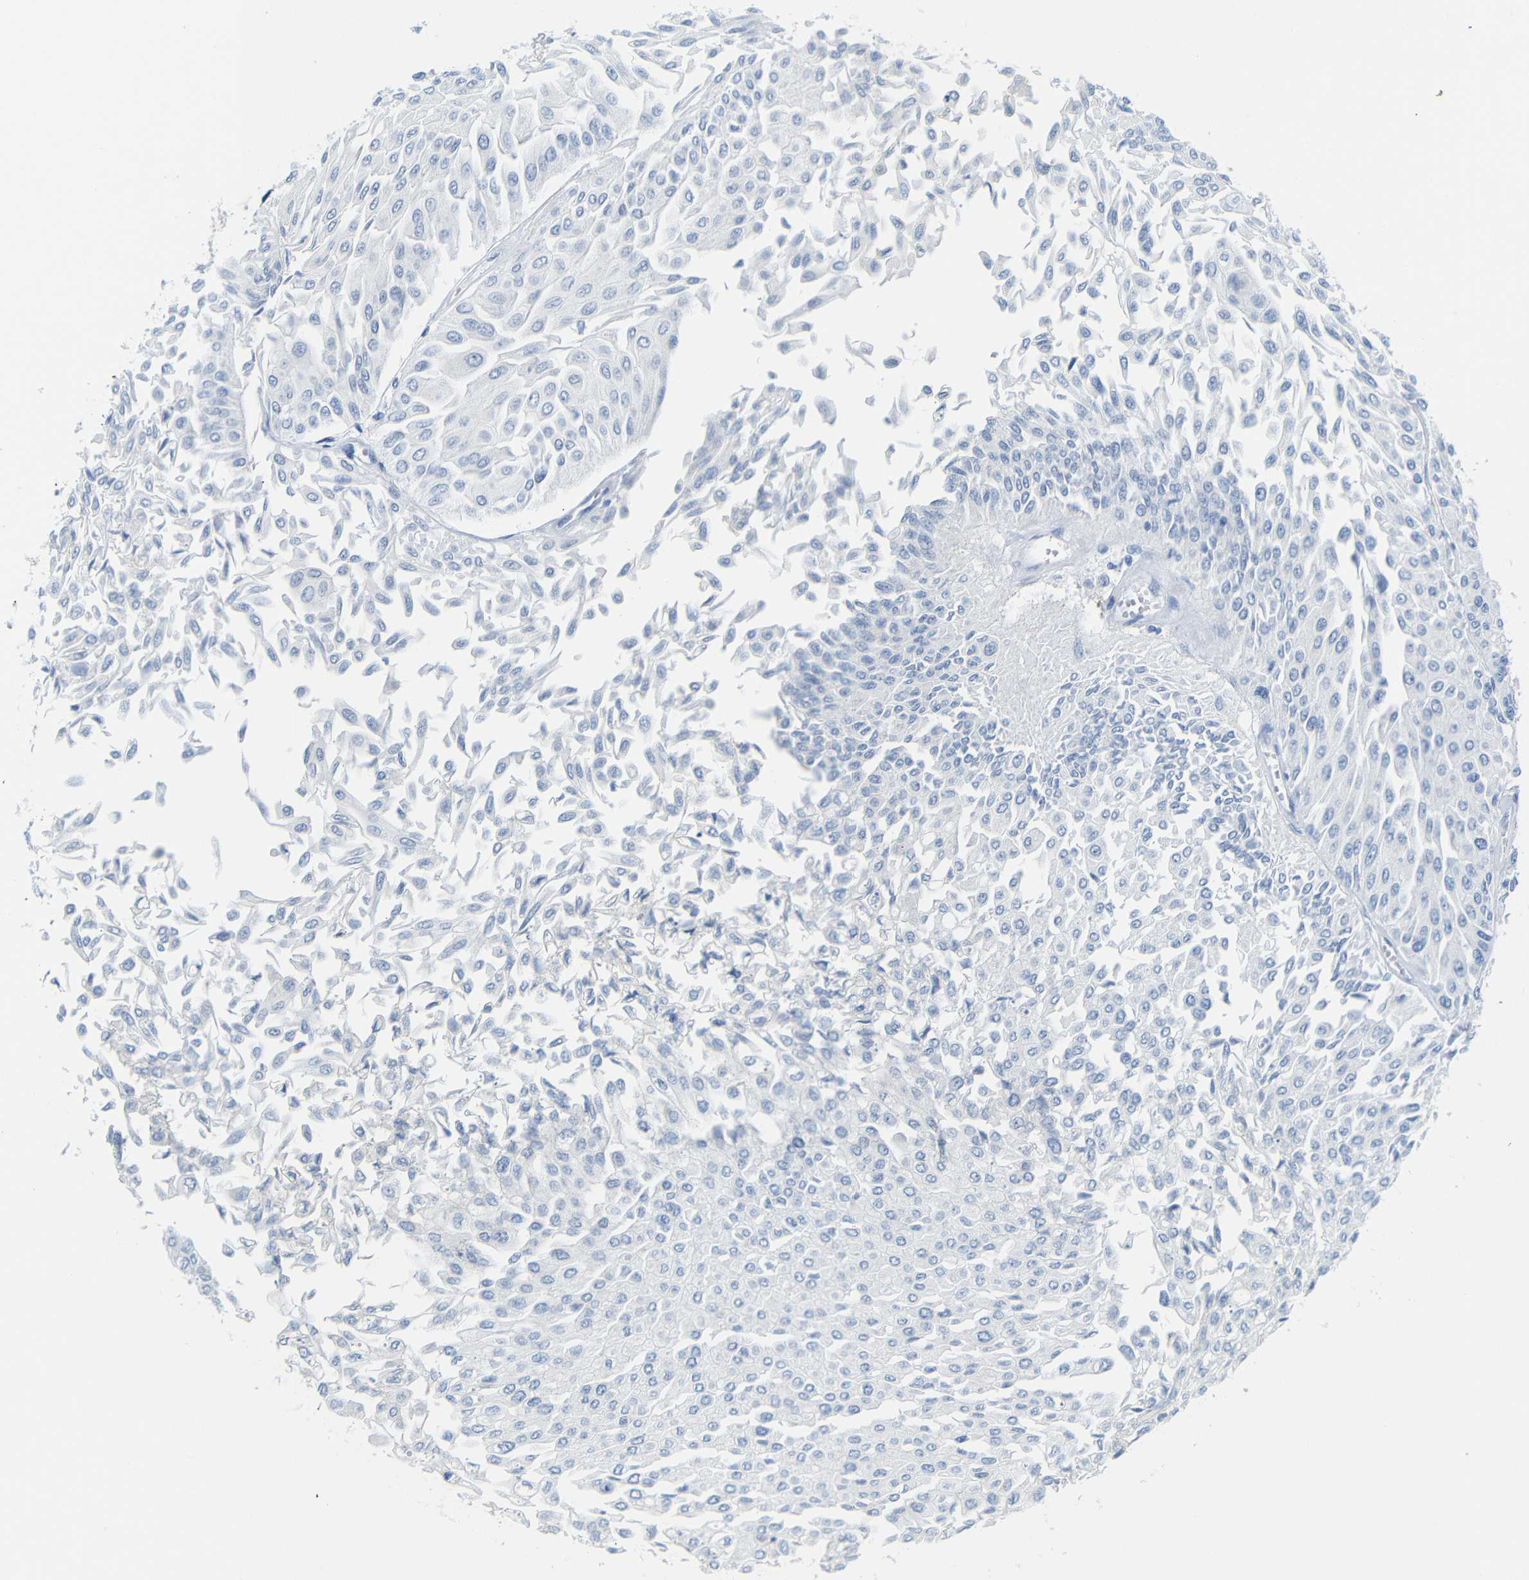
{"staining": {"intensity": "negative", "quantity": "none", "location": "none"}, "tissue": "urothelial cancer", "cell_type": "Tumor cells", "image_type": "cancer", "snomed": [{"axis": "morphology", "description": "Urothelial carcinoma, Low grade"}, {"axis": "topography", "description": "Urinary bladder"}], "caption": "Micrograph shows no protein staining in tumor cells of urothelial cancer tissue.", "gene": "FCRL1", "patient": {"sex": "male", "age": 67}}